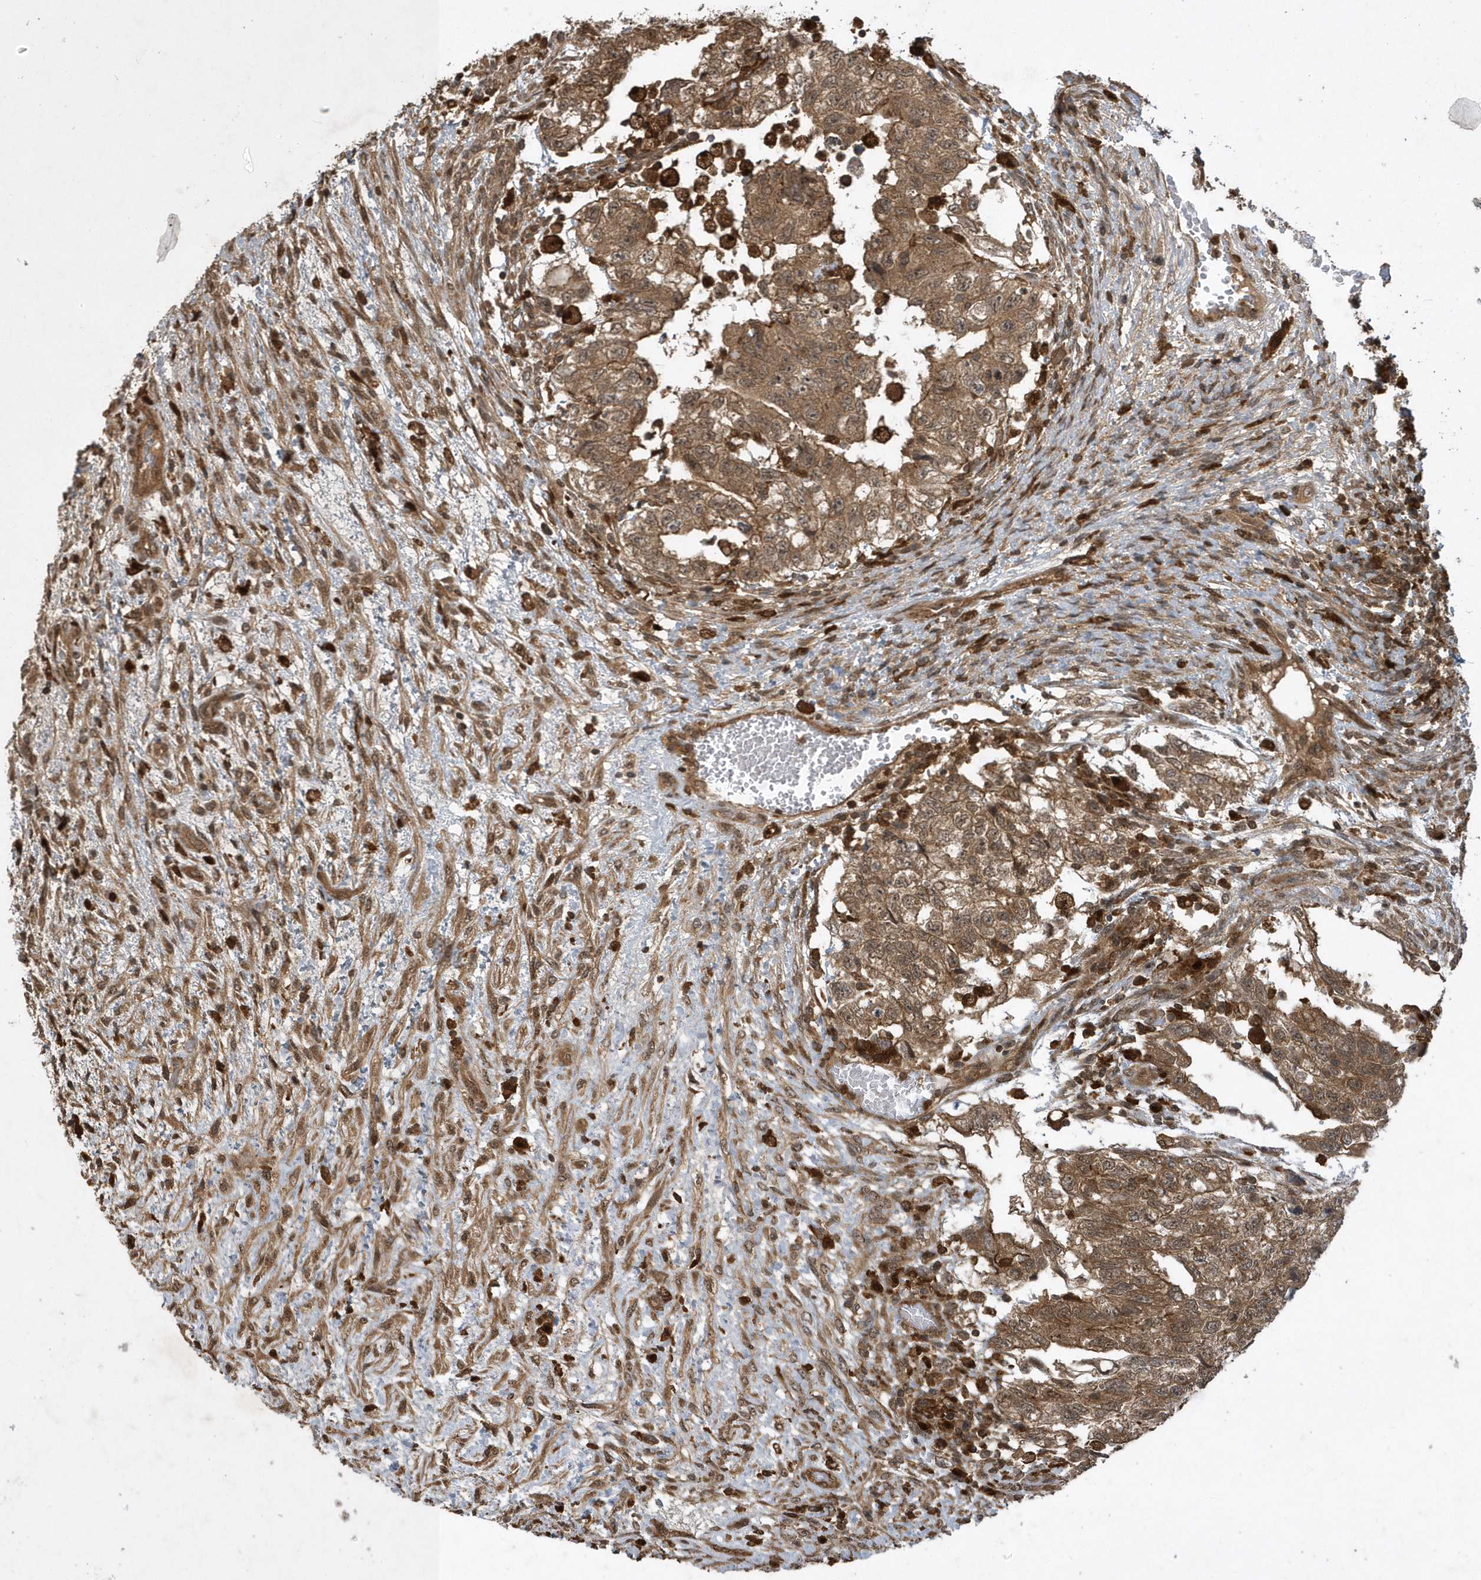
{"staining": {"intensity": "moderate", "quantity": ">75%", "location": "cytoplasmic/membranous"}, "tissue": "testis cancer", "cell_type": "Tumor cells", "image_type": "cancer", "snomed": [{"axis": "morphology", "description": "Carcinoma, Embryonal, NOS"}, {"axis": "topography", "description": "Testis"}], "caption": "The photomicrograph demonstrates a brown stain indicating the presence of a protein in the cytoplasmic/membranous of tumor cells in testis cancer. (IHC, brightfield microscopy, high magnification).", "gene": "LACC1", "patient": {"sex": "male", "age": 36}}